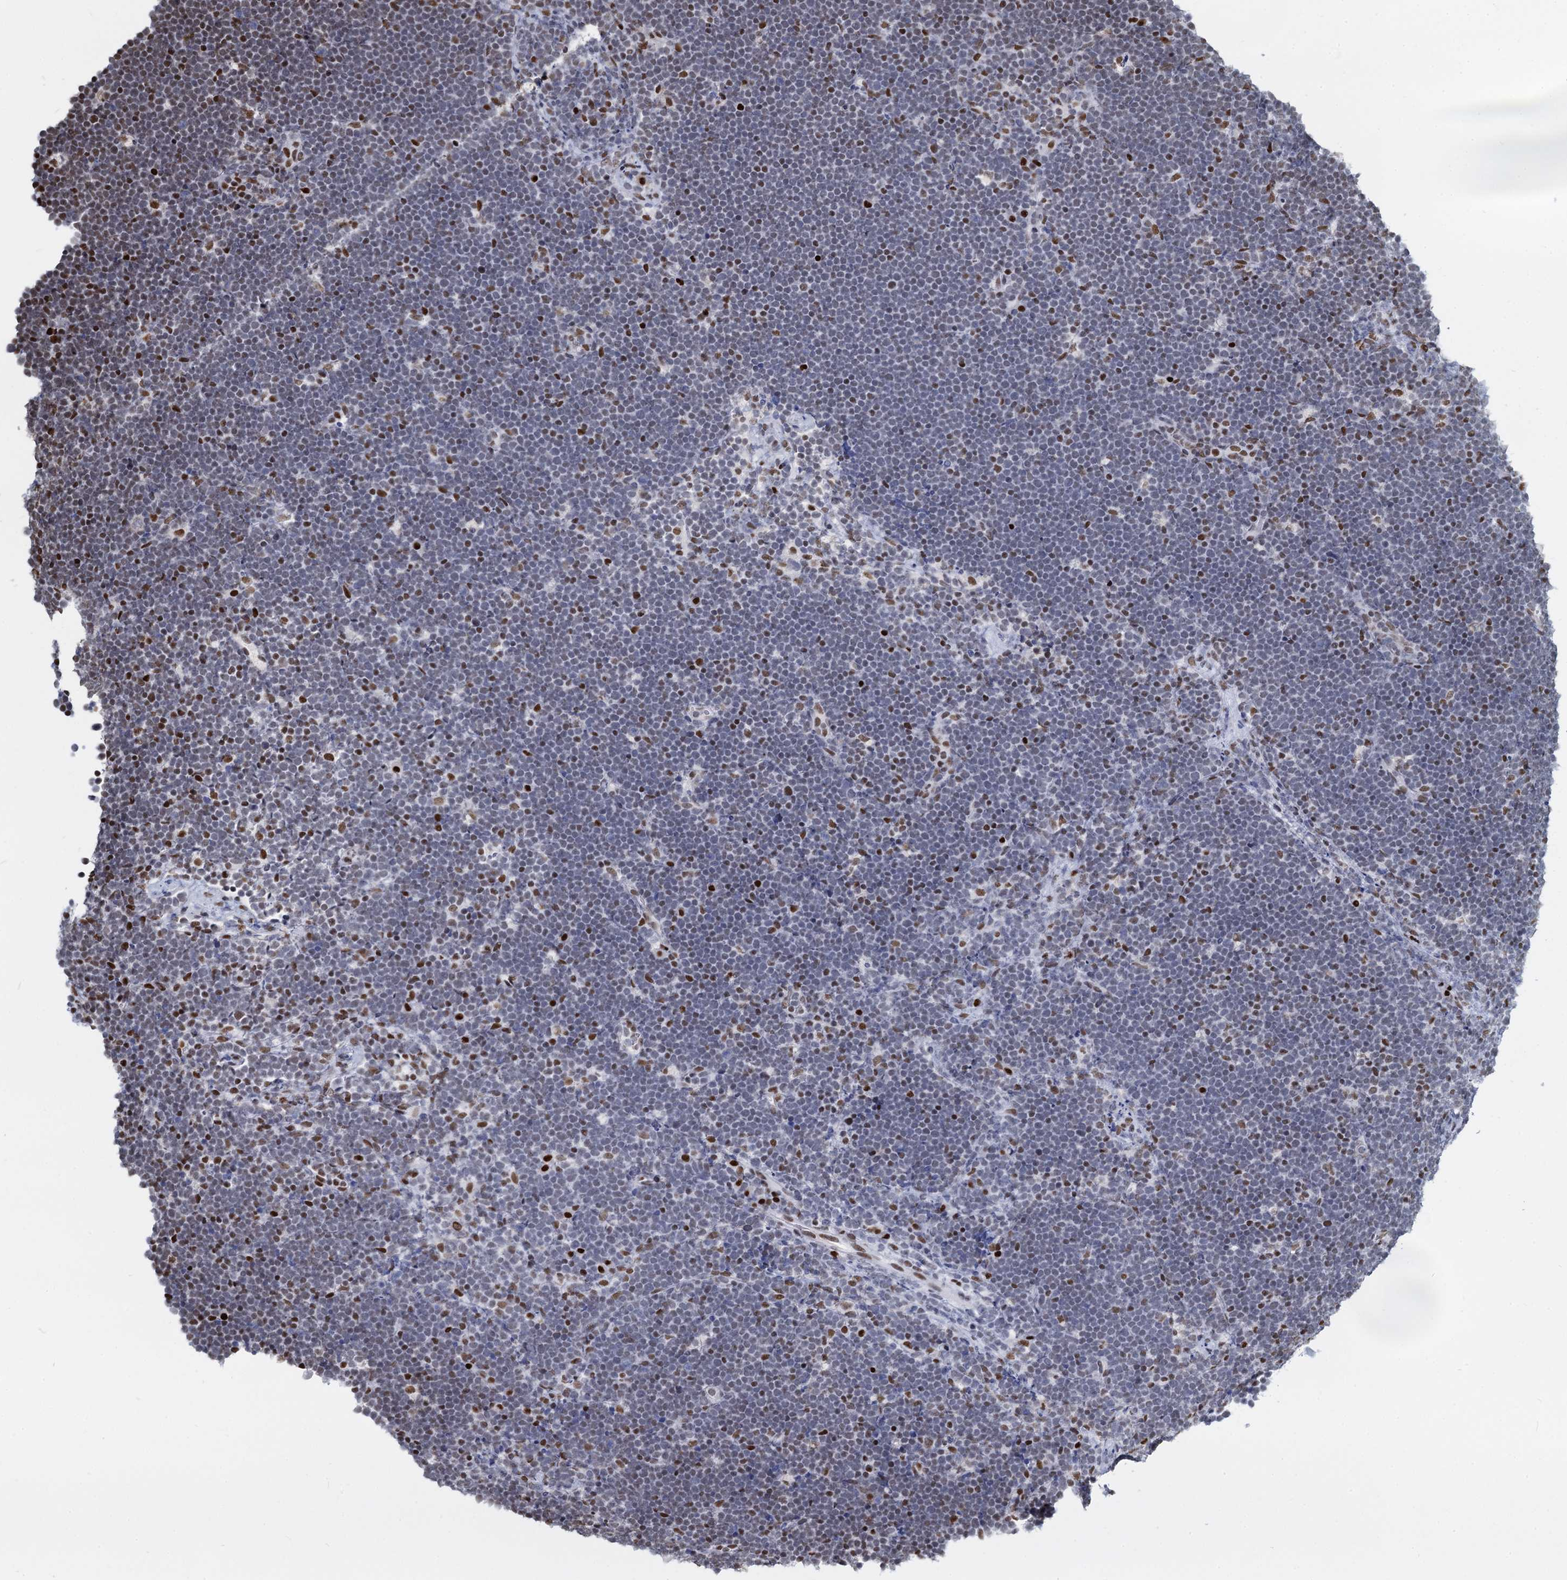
{"staining": {"intensity": "moderate", "quantity": "25%-75%", "location": "nuclear"}, "tissue": "lymphoma", "cell_type": "Tumor cells", "image_type": "cancer", "snomed": [{"axis": "morphology", "description": "Malignant lymphoma, non-Hodgkin's type, High grade"}, {"axis": "topography", "description": "Lymph node"}], "caption": "This is a micrograph of IHC staining of lymphoma, which shows moderate staining in the nuclear of tumor cells.", "gene": "DCPS", "patient": {"sex": "male", "age": 13}}